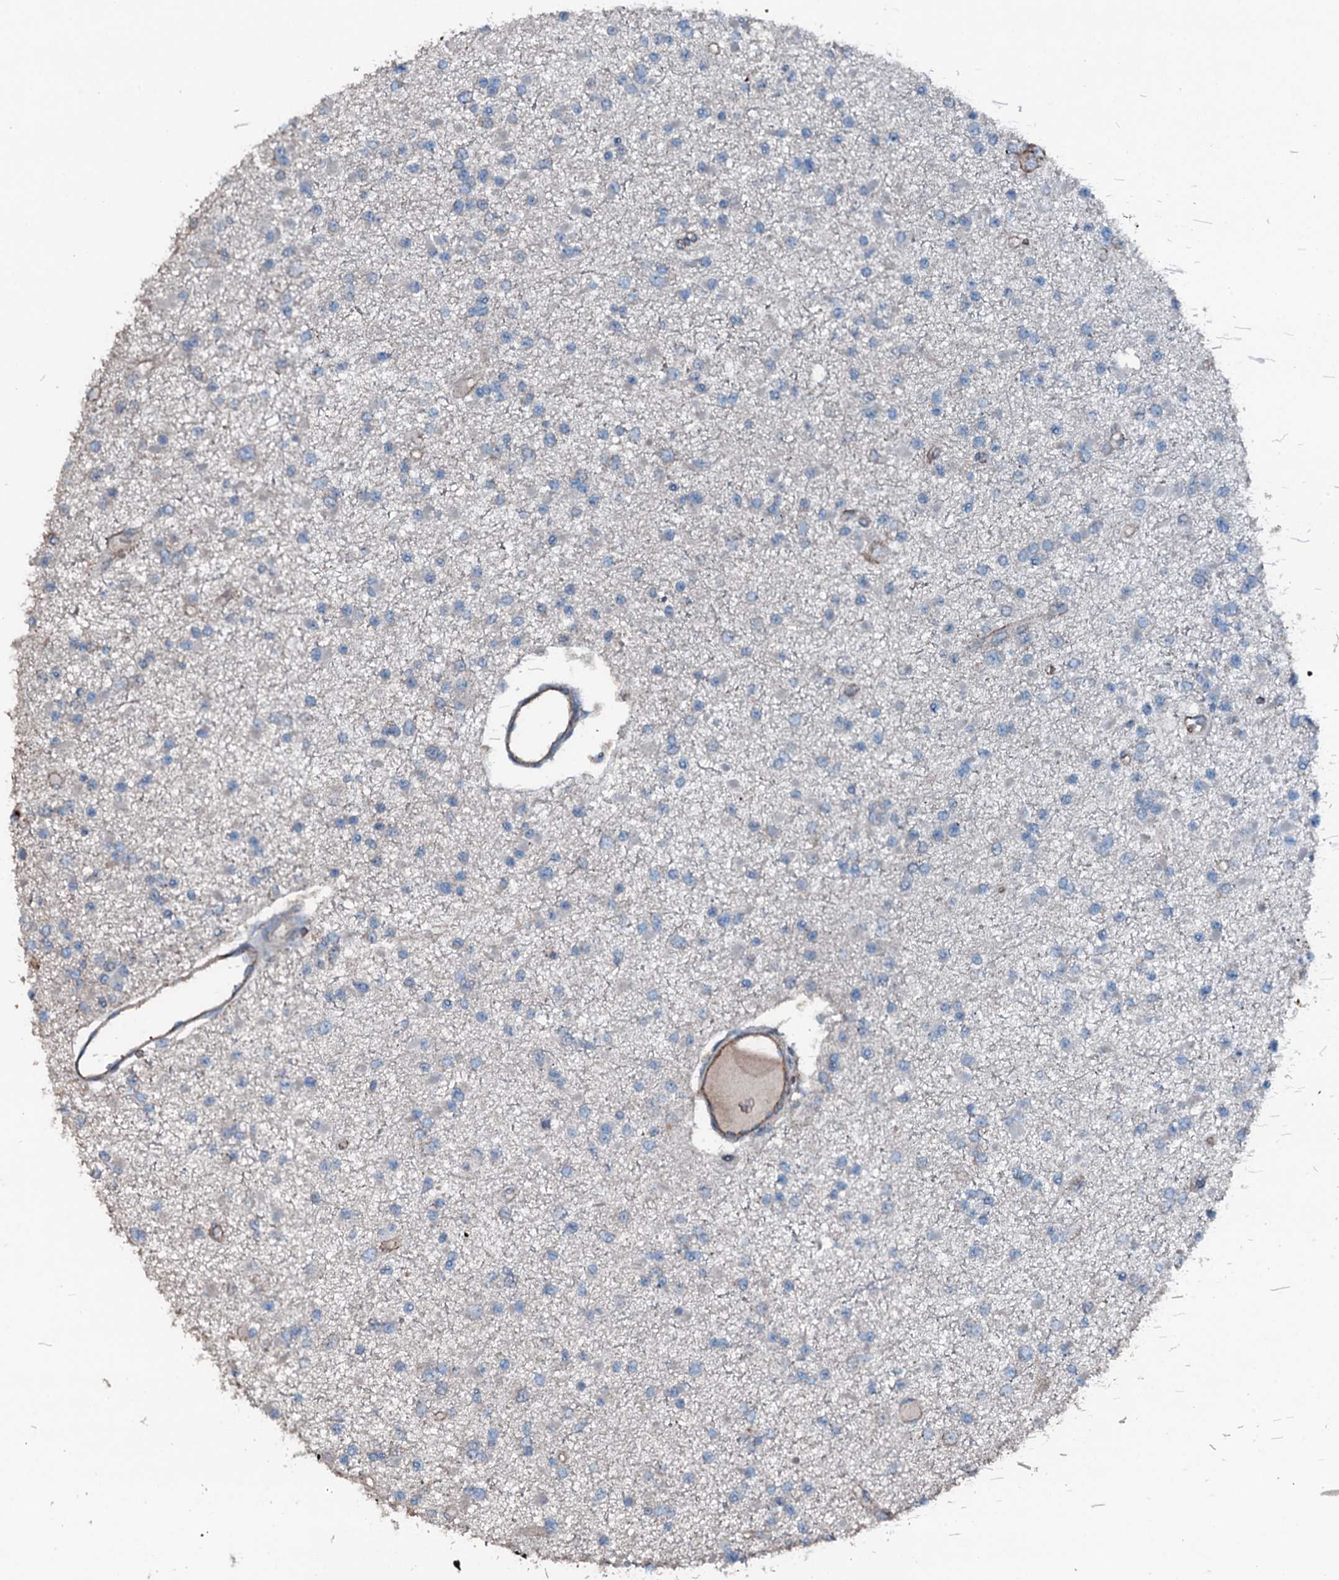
{"staining": {"intensity": "negative", "quantity": "none", "location": "none"}, "tissue": "glioma", "cell_type": "Tumor cells", "image_type": "cancer", "snomed": [{"axis": "morphology", "description": "Glioma, malignant, Low grade"}, {"axis": "topography", "description": "Brain"}], "caption": "A high-resolution image shows immunohistochemistry (IHC) staining of malignant glioma (low-grade), which demonstrates no significant positivity in tumor cells.", "gene": "SLC25A38", "patient": {"sex": "female", "age": 22}}